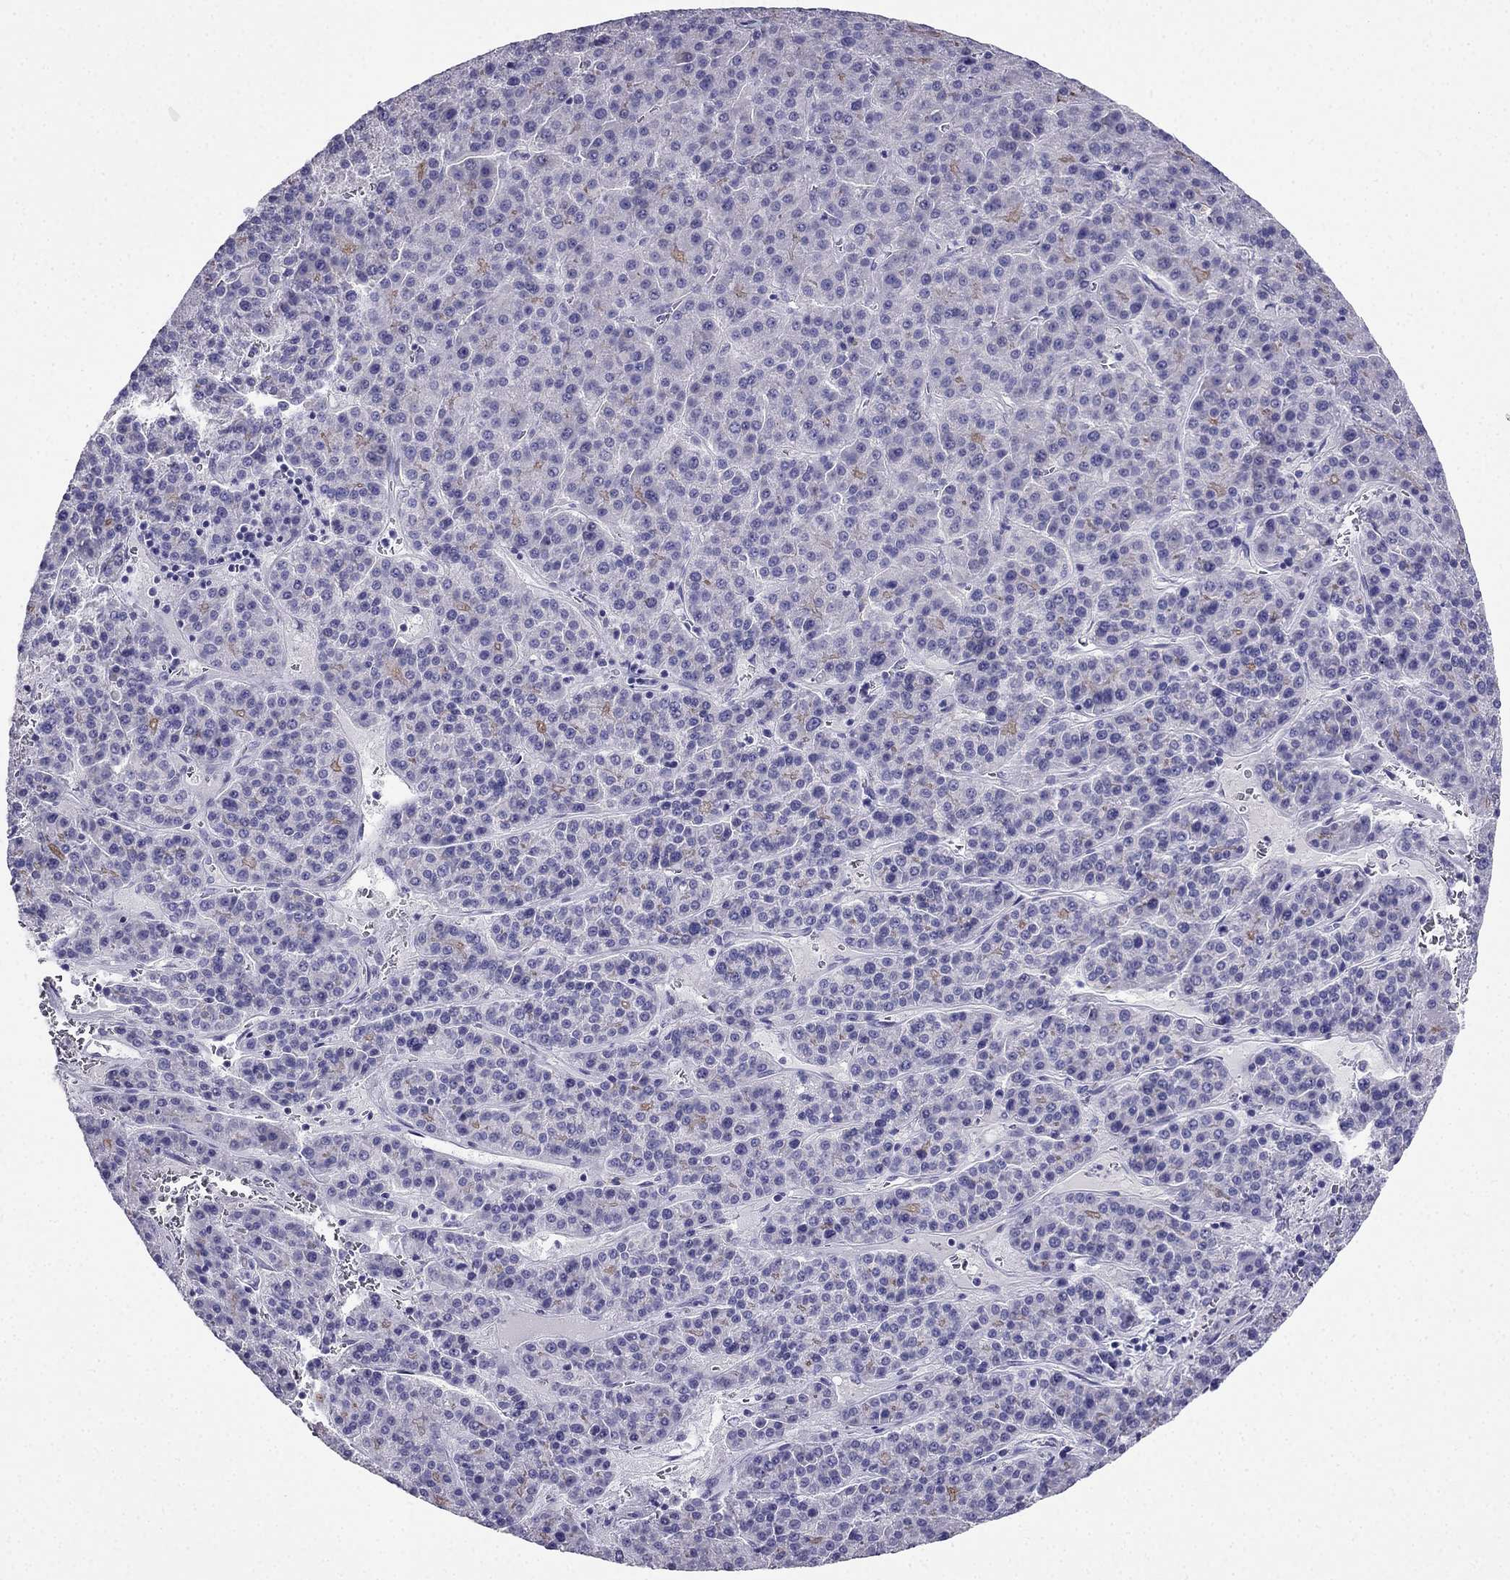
{"staining": {"intensity": "negative", "quantity": "none", "location": "none"}, "tissue": "liver cancer", "cell_type": "Tumor cells", "image_type": "cancer", "snomed": [{"axis": "morphology", "description": "Carcinoma, Hepatocellular, NOS"}, {"axis": "topography", "description": "Liver"}], "caption": "Tumor cells show no significant protein staining in liver cancer.", "gene": "PTH", "patient": {"sex": "female", "age": 58}}